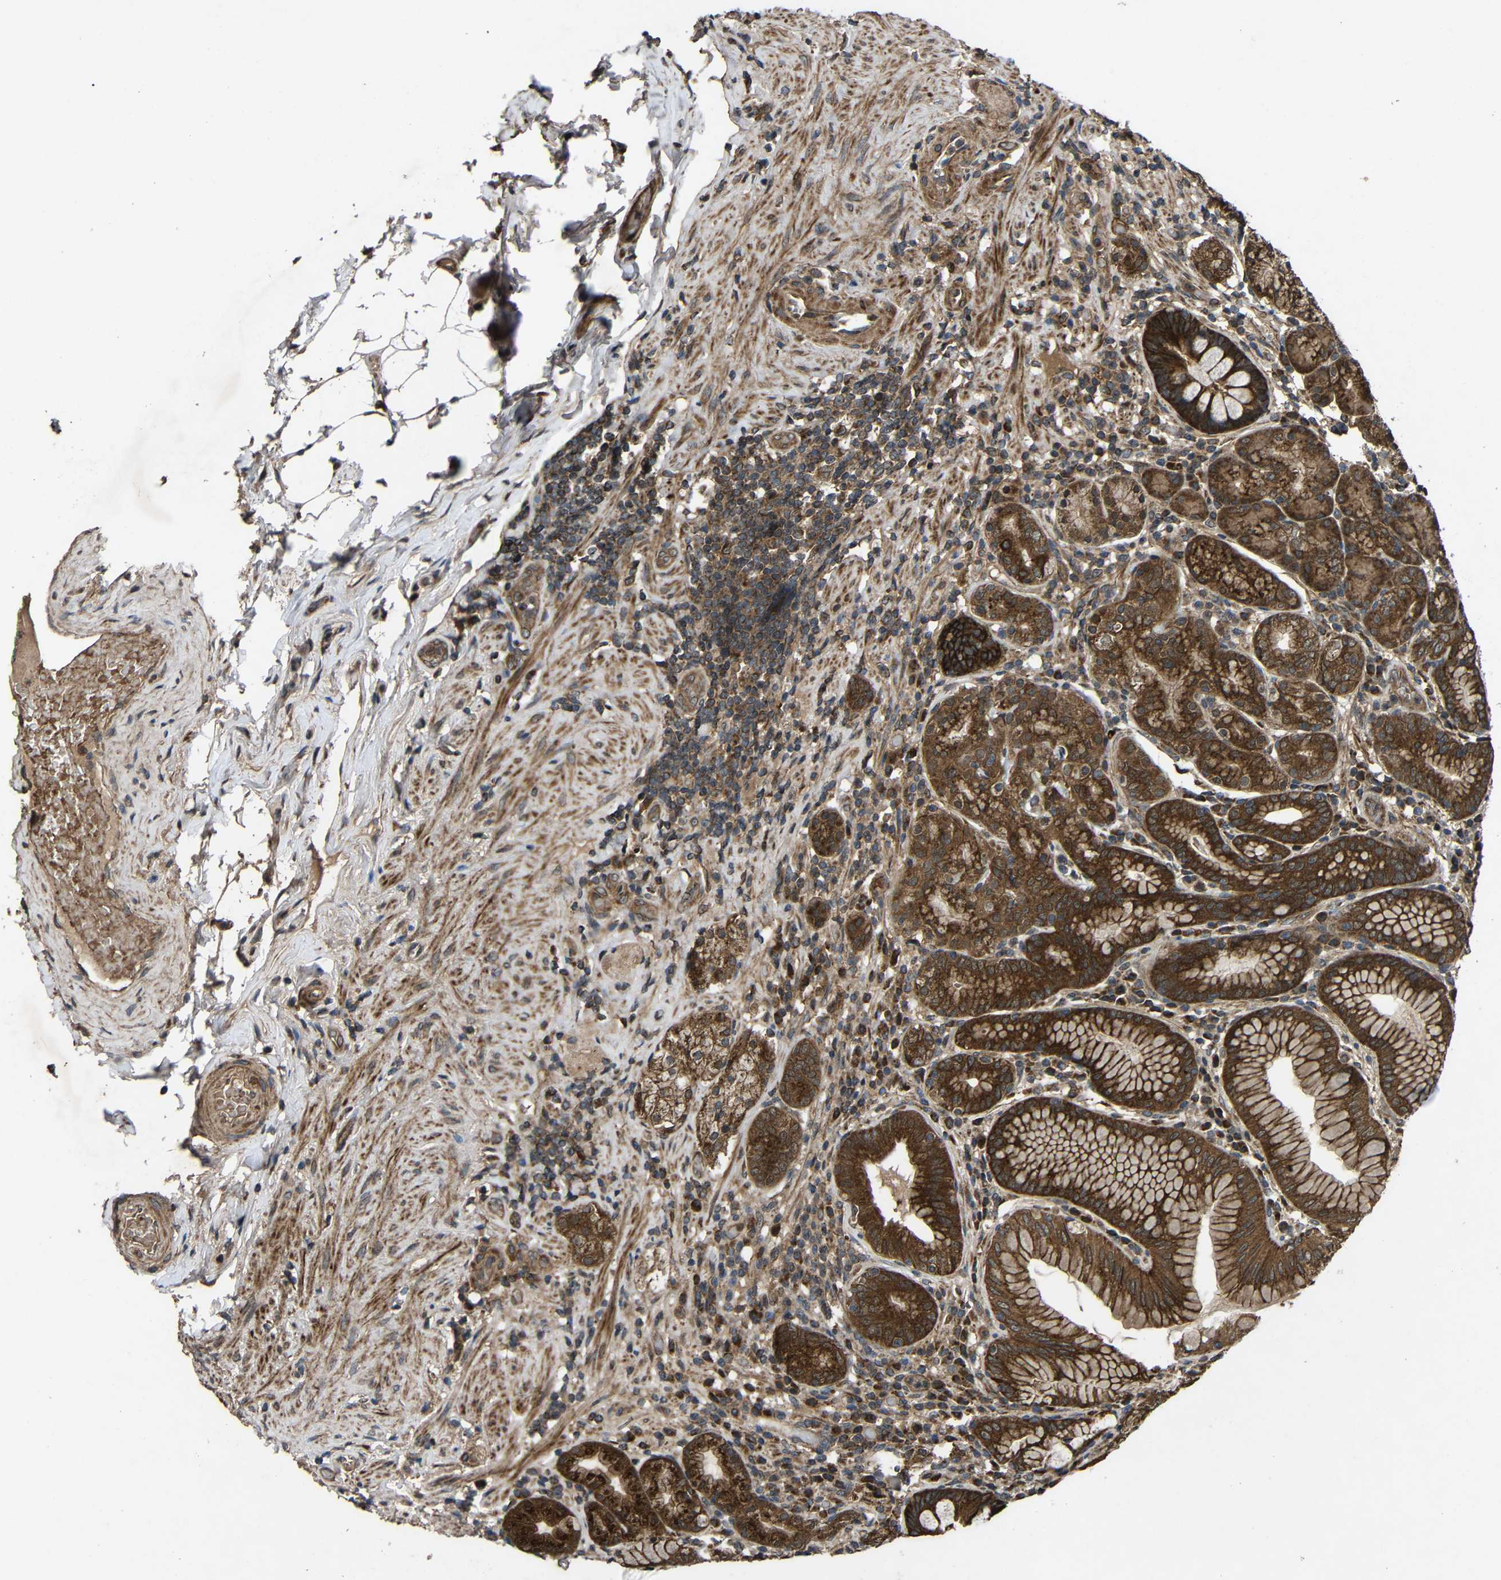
{"staining": {"intensity": "strong", "quantity": ">75%", "location": "cytoplasmic/membranous"}, "tissue": "stomach", "cell_type": "Glandular cells", "image_type": "normal", "snomed": [{"axis": "morphology", "description": "Normal tissue, NOS"}, {"axis": "topography", "description": "Stomach, lower"}], "caption": "Normal stomach shows strong cytoplasmic/membranous expression in about >75% of glandular cells (IHC, brightfield microscopy, high magnification)..", "gene": "C1GALT1", "patient": {"sex": "female", "age": 76}}